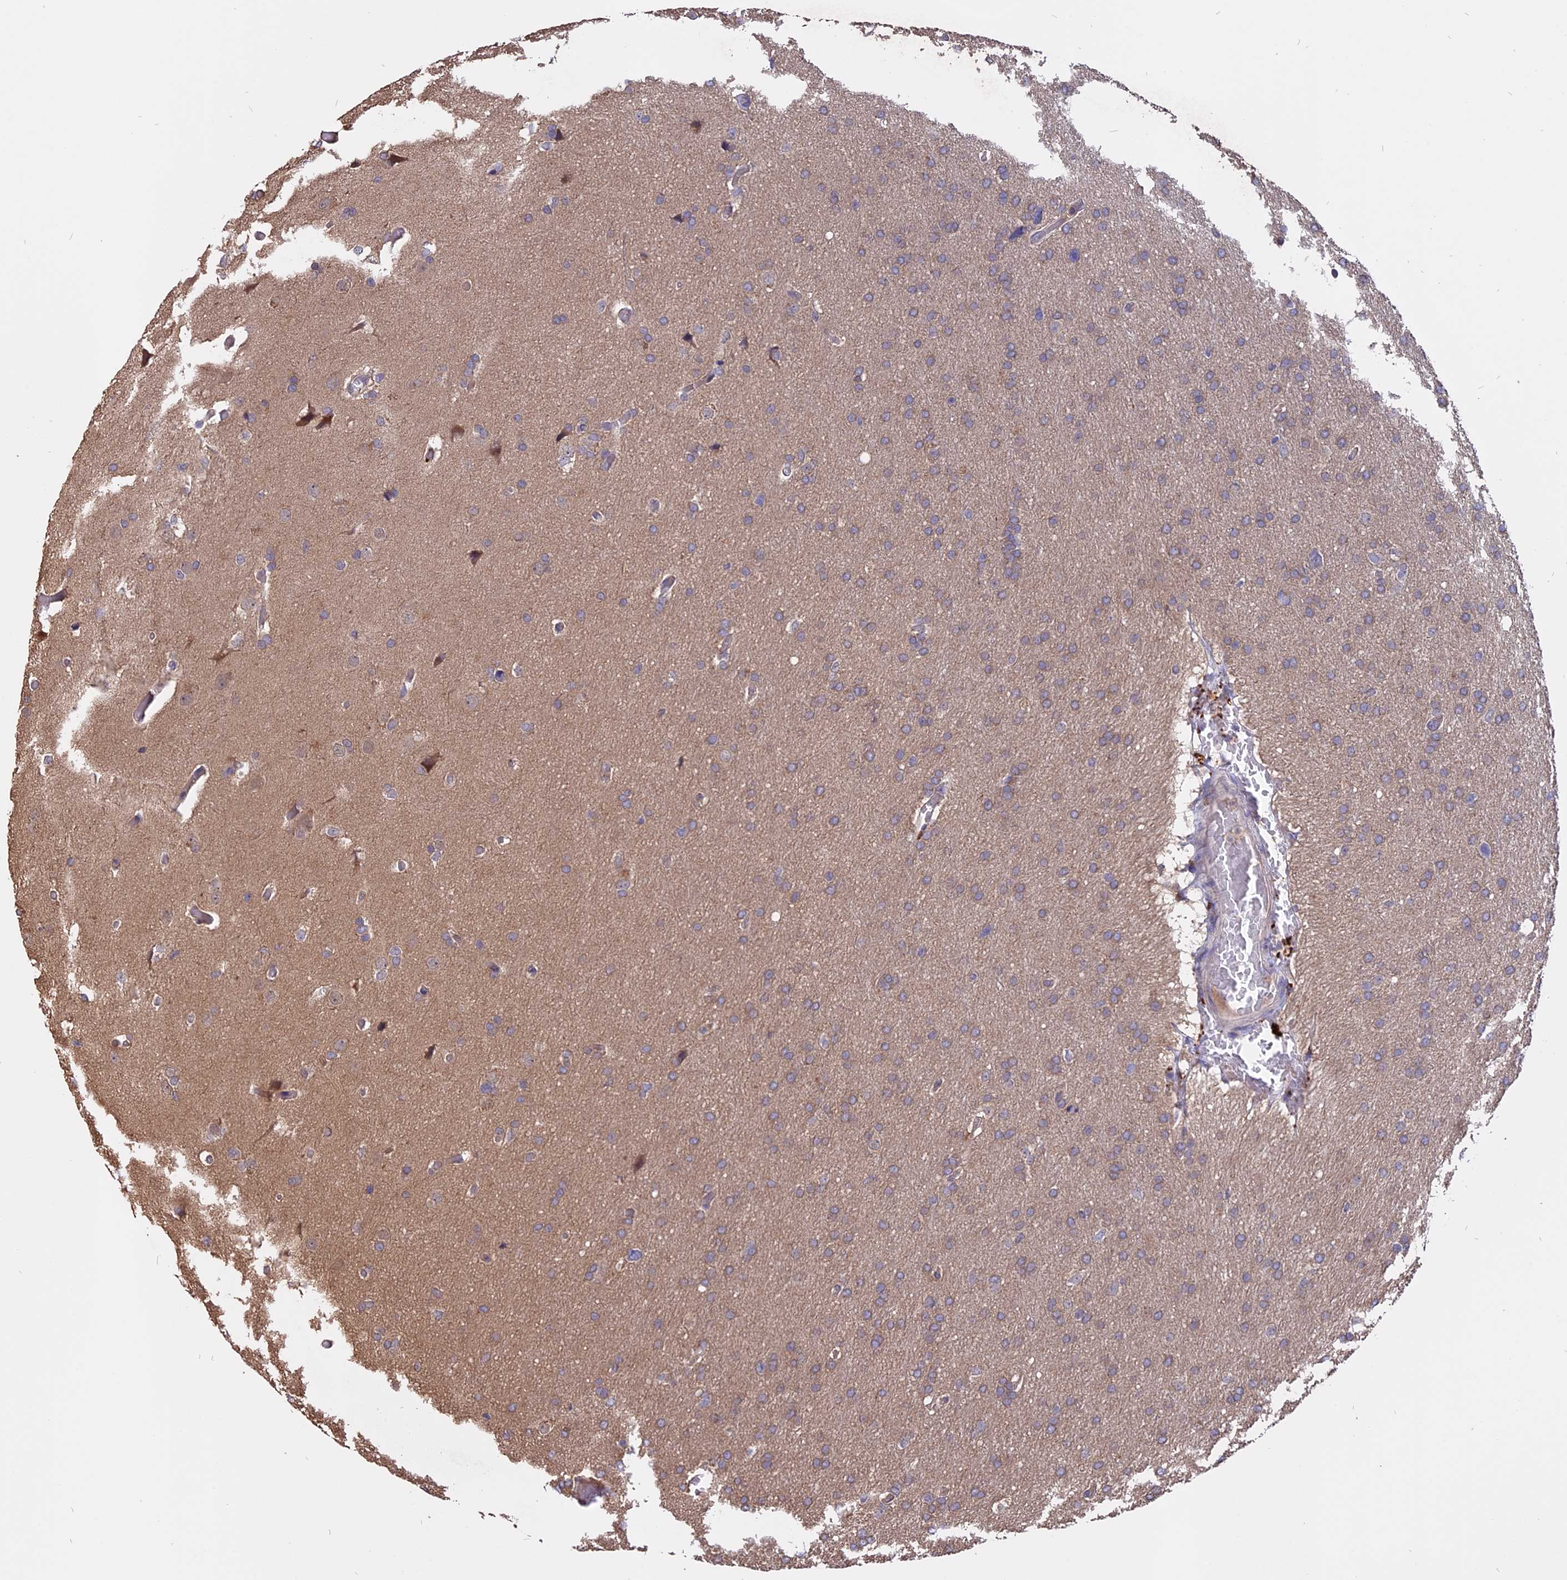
{"staining": {"intensity": "weak", "quantity": ">75%", "location": "cytoplasmic/membranous"}, "tissue": "glioma", "cell_type": "Tumor cells", "image_type": "cancer", "snomed": [{"axis": "morphology", "description": "Glioma, malignant, High grade"}, {"axis": "topography", "description": "Cerebral cortex"}], "caption": "About >75% of tumor cells in human glioma reveal weak cytoplasmic/membranous protein staining as visualized by brown immunohistochemical staining.", "gene": "CARMIL2", "patient": {"sex": "female", "age": 36}}